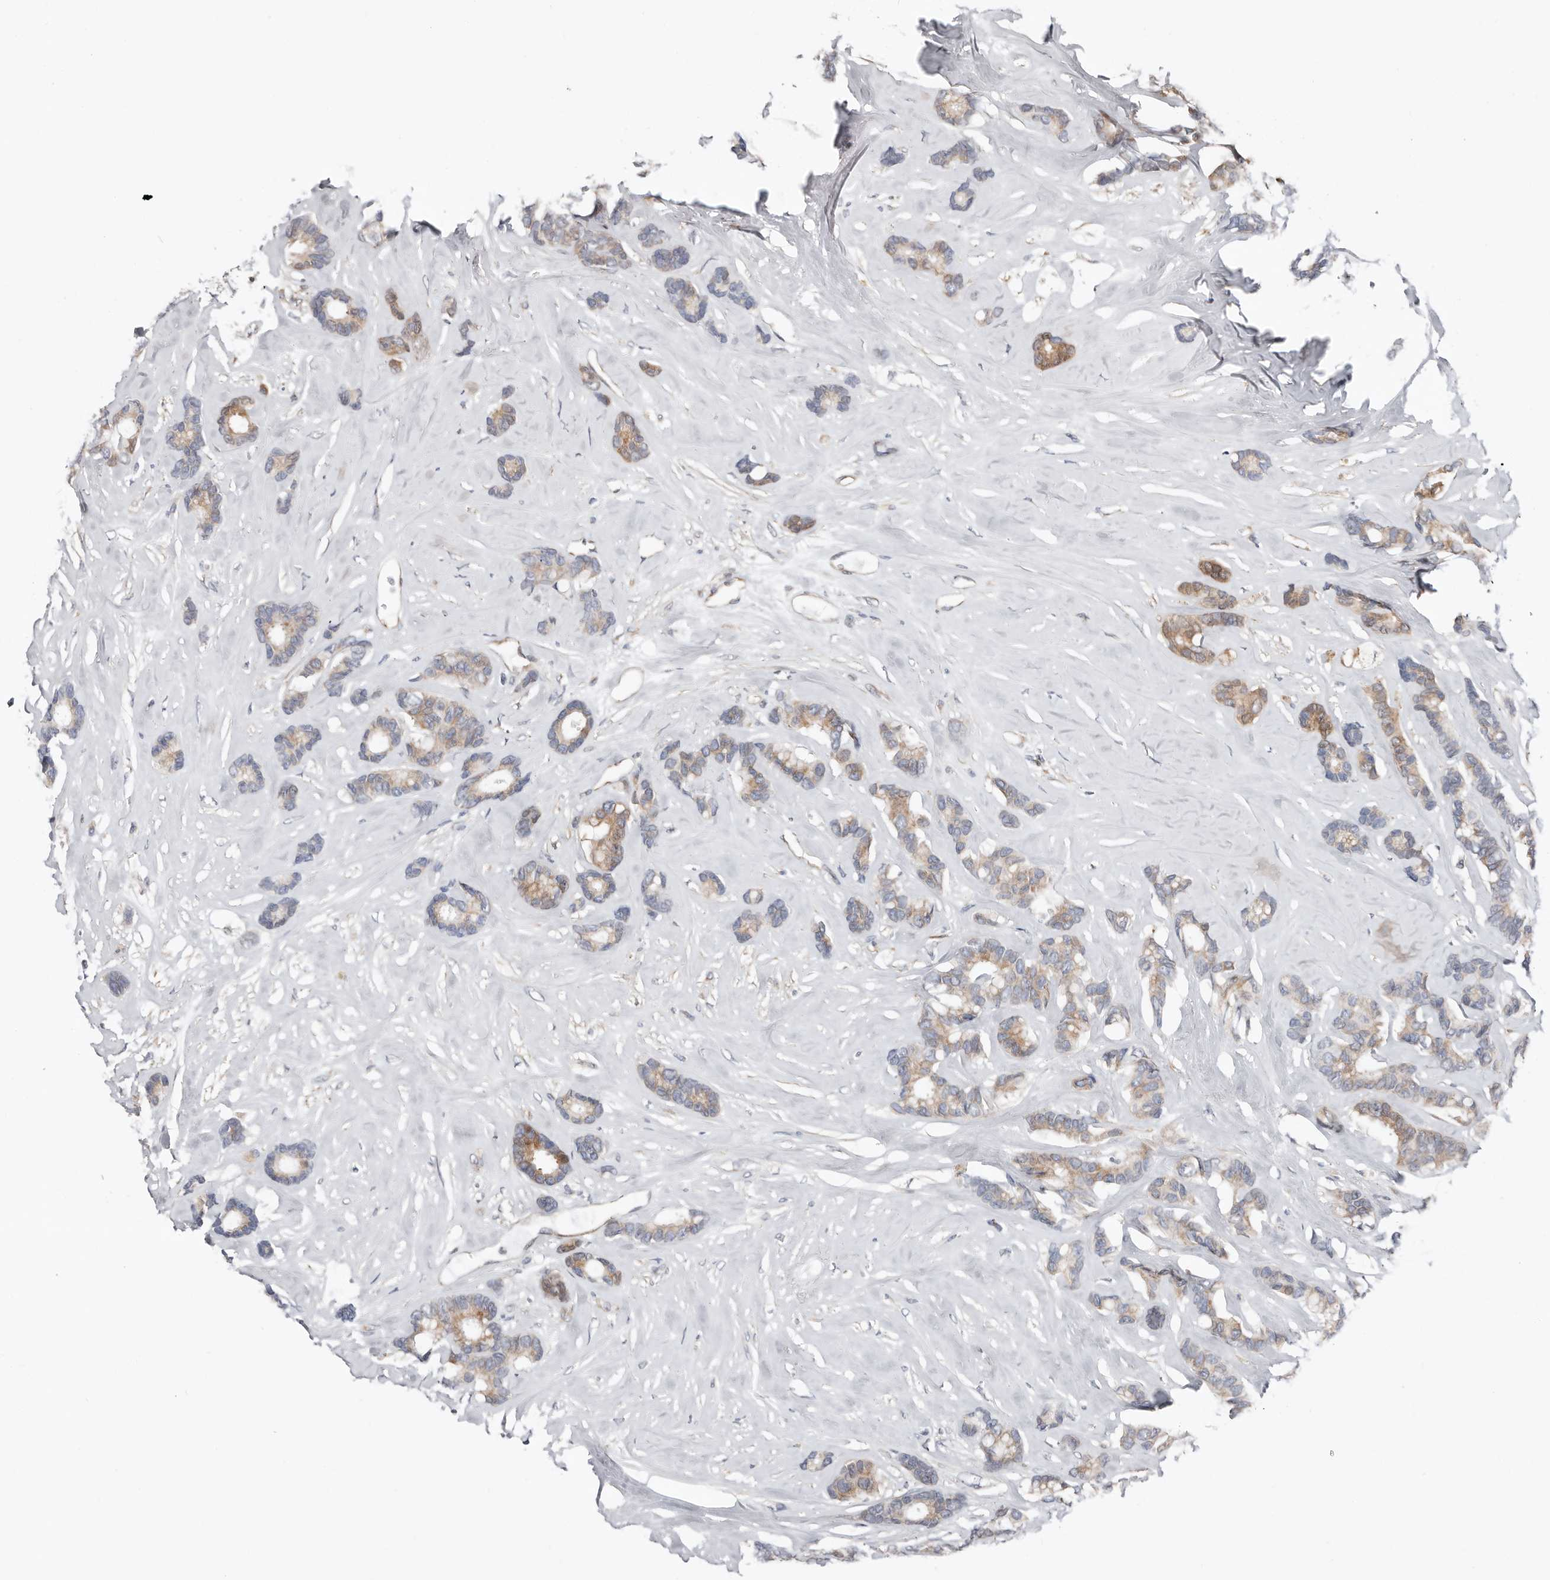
{"staining": {"intensity": "moderate", "quantity": "25%-75%", "location": "cytoplasmic/membranous"}, "tissue": "breast cancer", "cell_type": "Tumor cells", "image_type": "cancer", "snomed": [{"axis": "morphology", "description": "Duct carcinoma"}, {"axis": "topography", "description": "Breast"}], "caption": "Infiltrating ductal carcinoma (breast) stained with a protein marker reveals moderate staining in tumor cells.", "gene": "ASRGL1", "patient": {"sex": "female", "age": 87}}